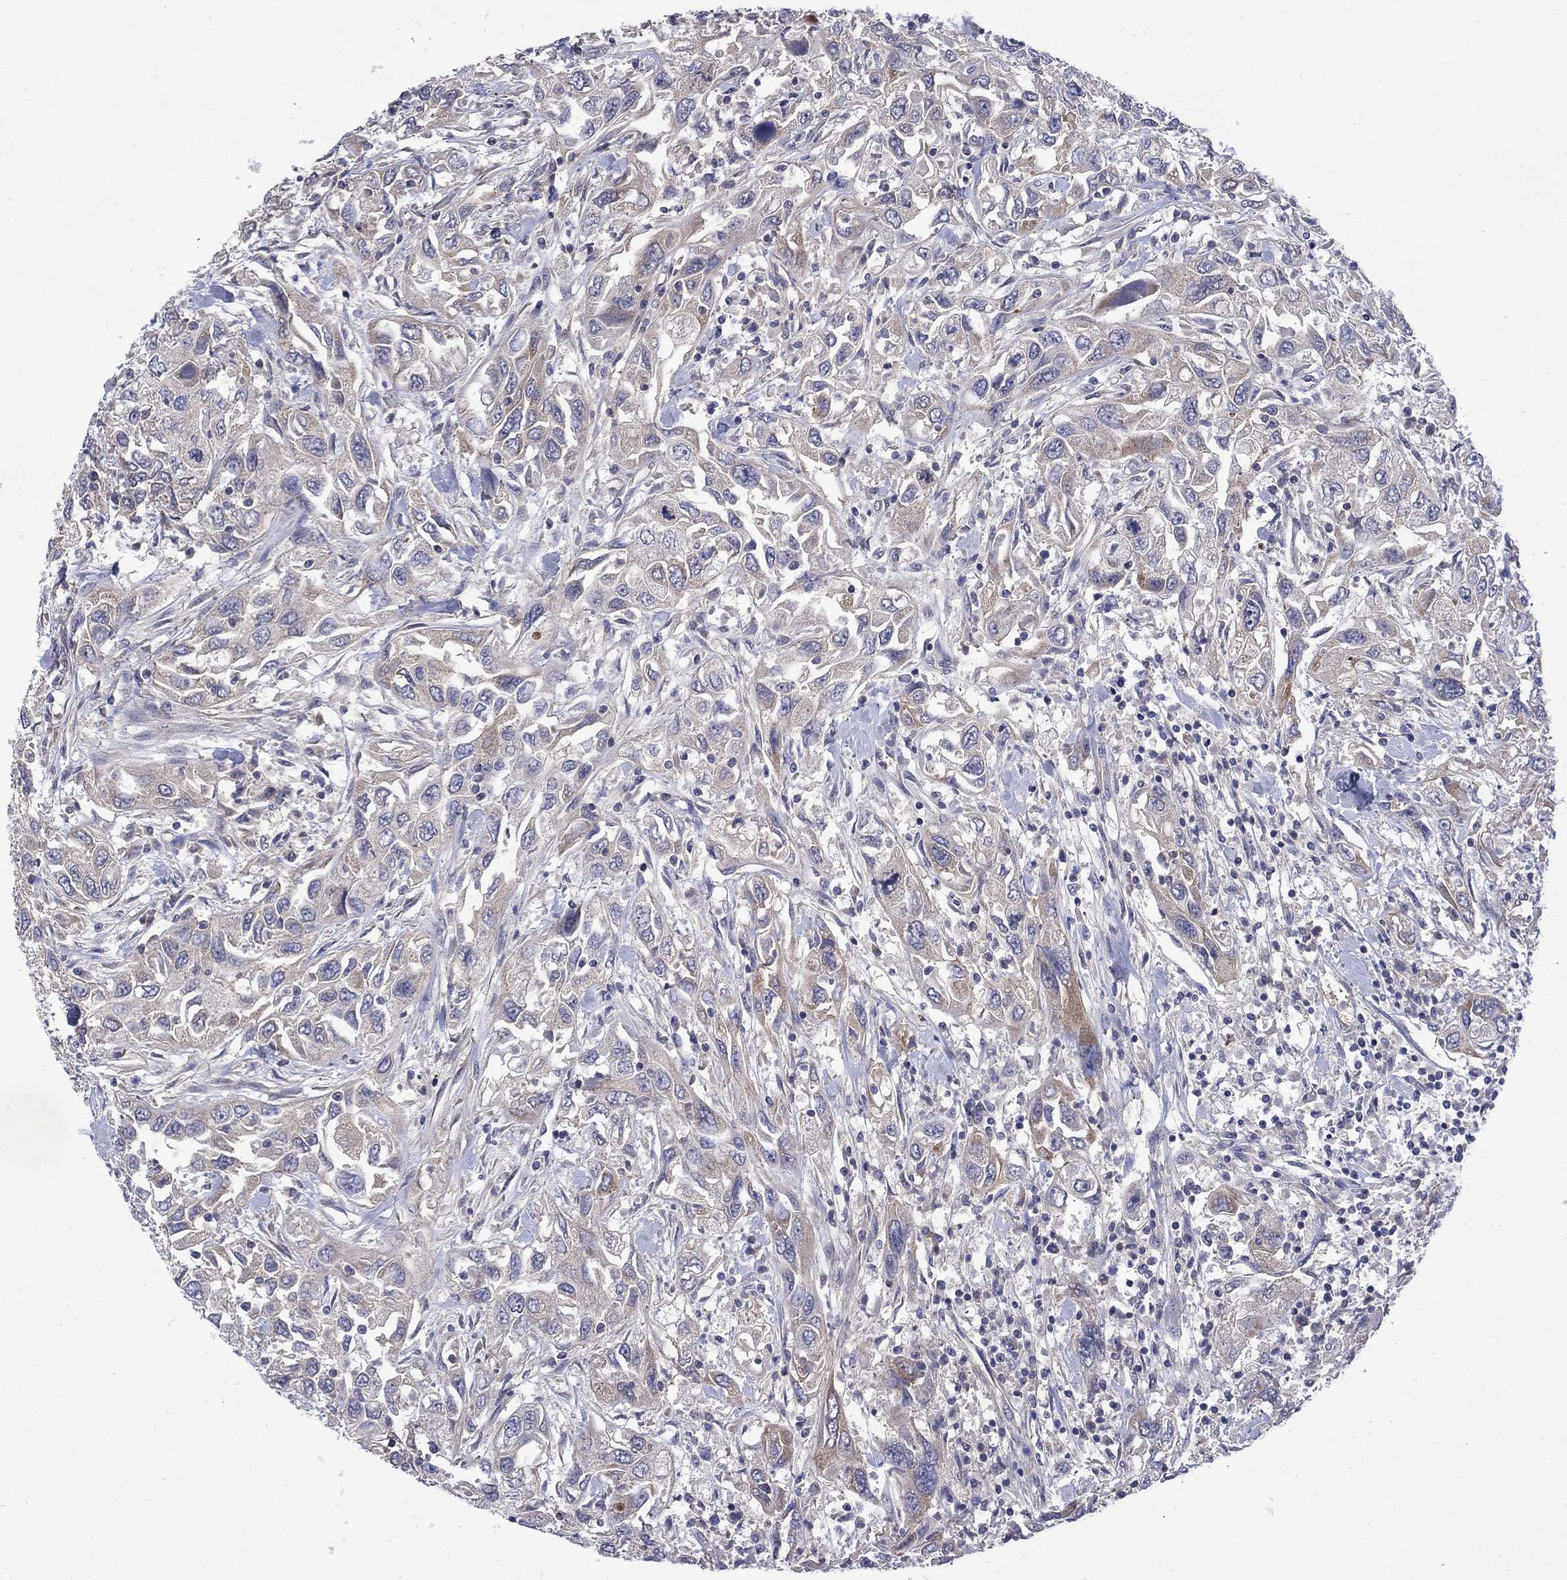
{"staining": {"intensity": "weak", "quantity": "25%-75%", "location": "cytoplasmic/membranous"}, "tissue": "urothelial cancer", "cell_type": "Tumor cells", "image_type": "cancer", "snomed": [{"axis": "morphology", "description": "Urothelial carcinoma, High grade"}, {"axis": "topography", "description": "Urinary bladder"}], "caption": "This is a photomicrograph of immunohistochemistry (IHC) staining of urothelial carcinoma (high-grade), which shows weak positivity in the cytoplasmic/membranous of tumor cells.", "gene": "HSPA12A", "patient": {"sex": "male", "age": 76}}